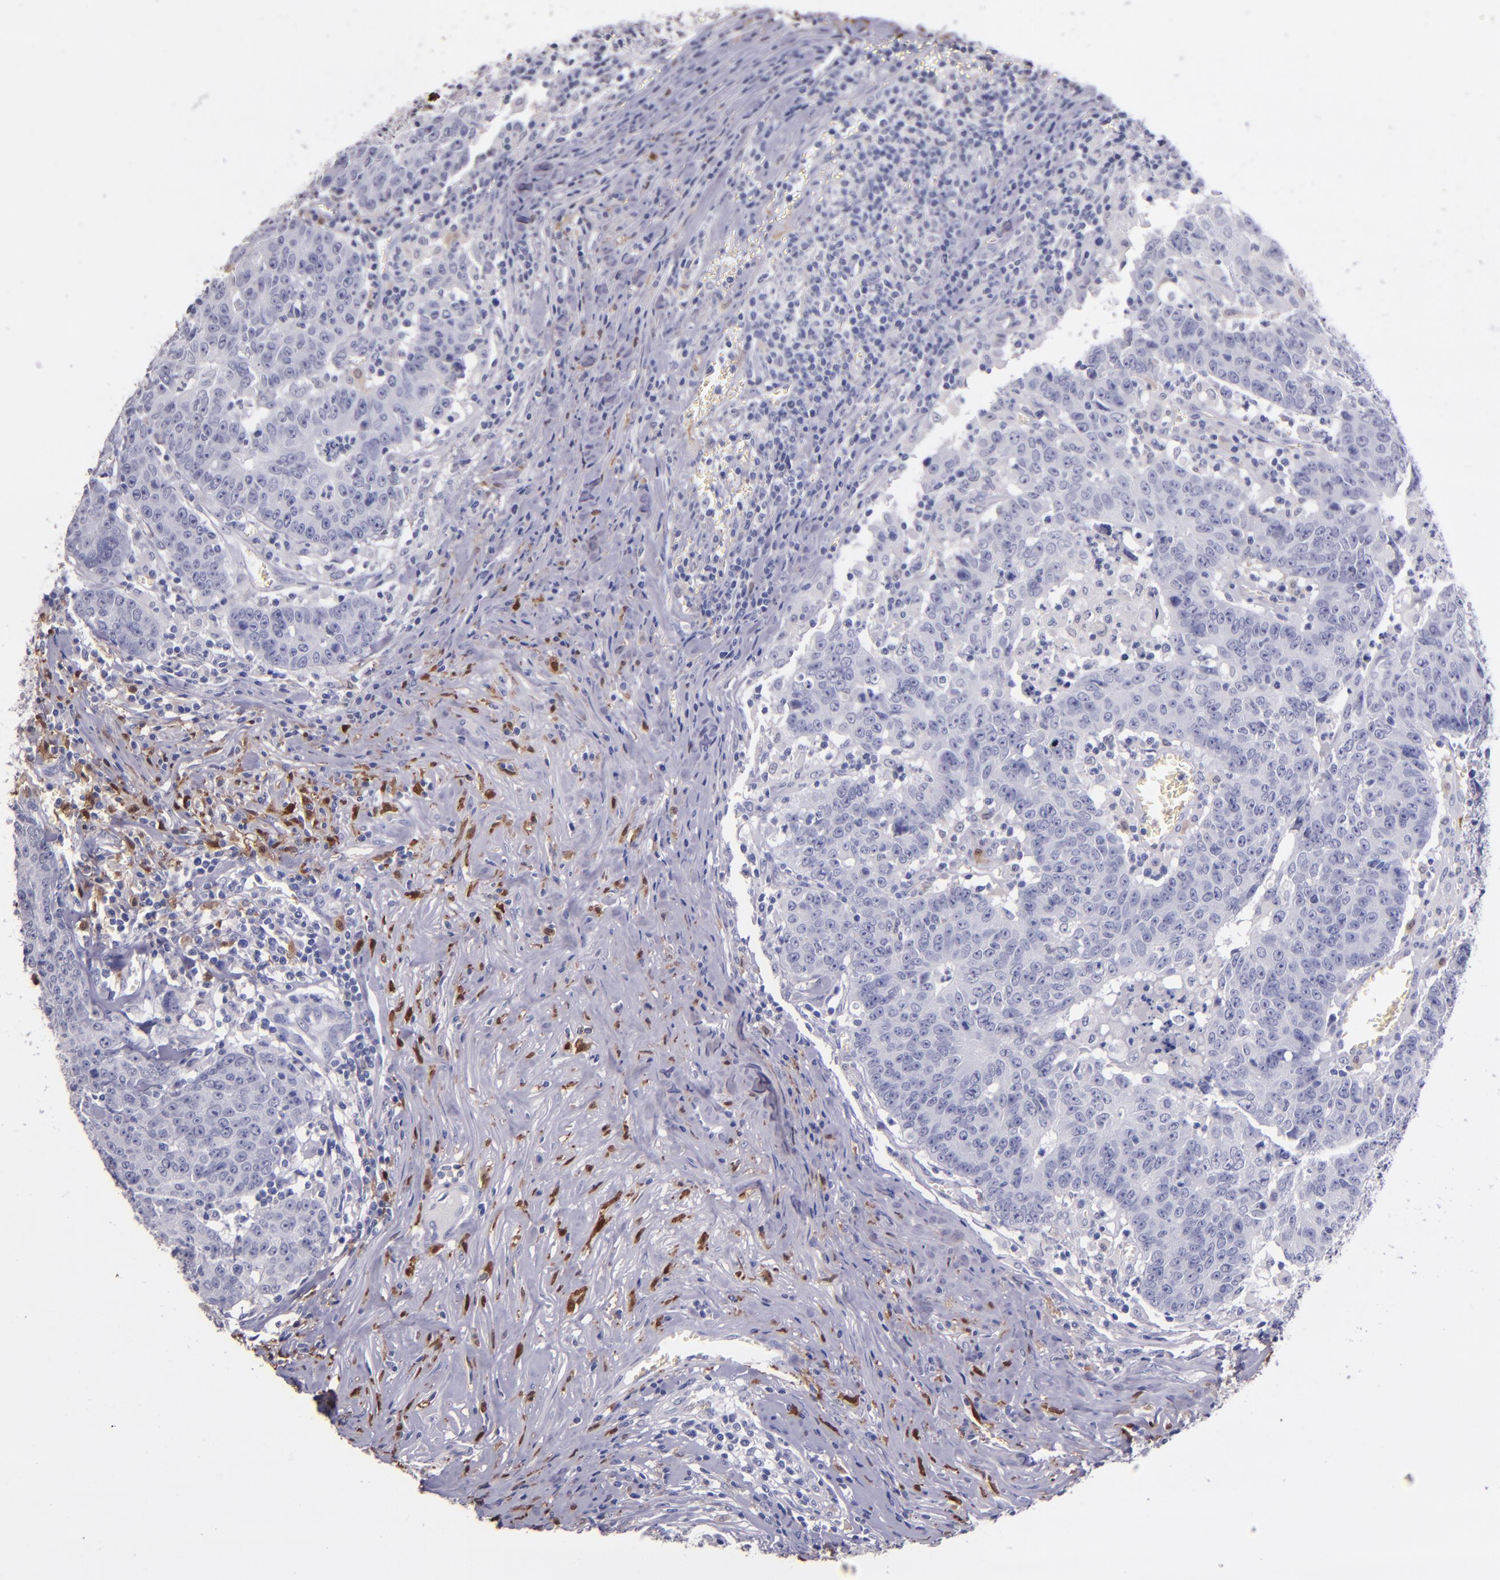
{"staining": {"intensity": "negative", "quantity": "none", "location": "none"}, "tissue": "colorectal cancer", "cell_type": "Tumor cells", "image_type": "cancer", "snomed": [{"axis": "morphology", "description": "Adenocarcinoma, NOS"}, {"axis": "topography", "description": "Colon"}], "caption": "This is a image of immunohistochemistry staining of adenocarcinoma (colorectal), which shows no expression in tumor cells.", "gene": "F13A1", "patient": {"sex": "female", "age": 53}}